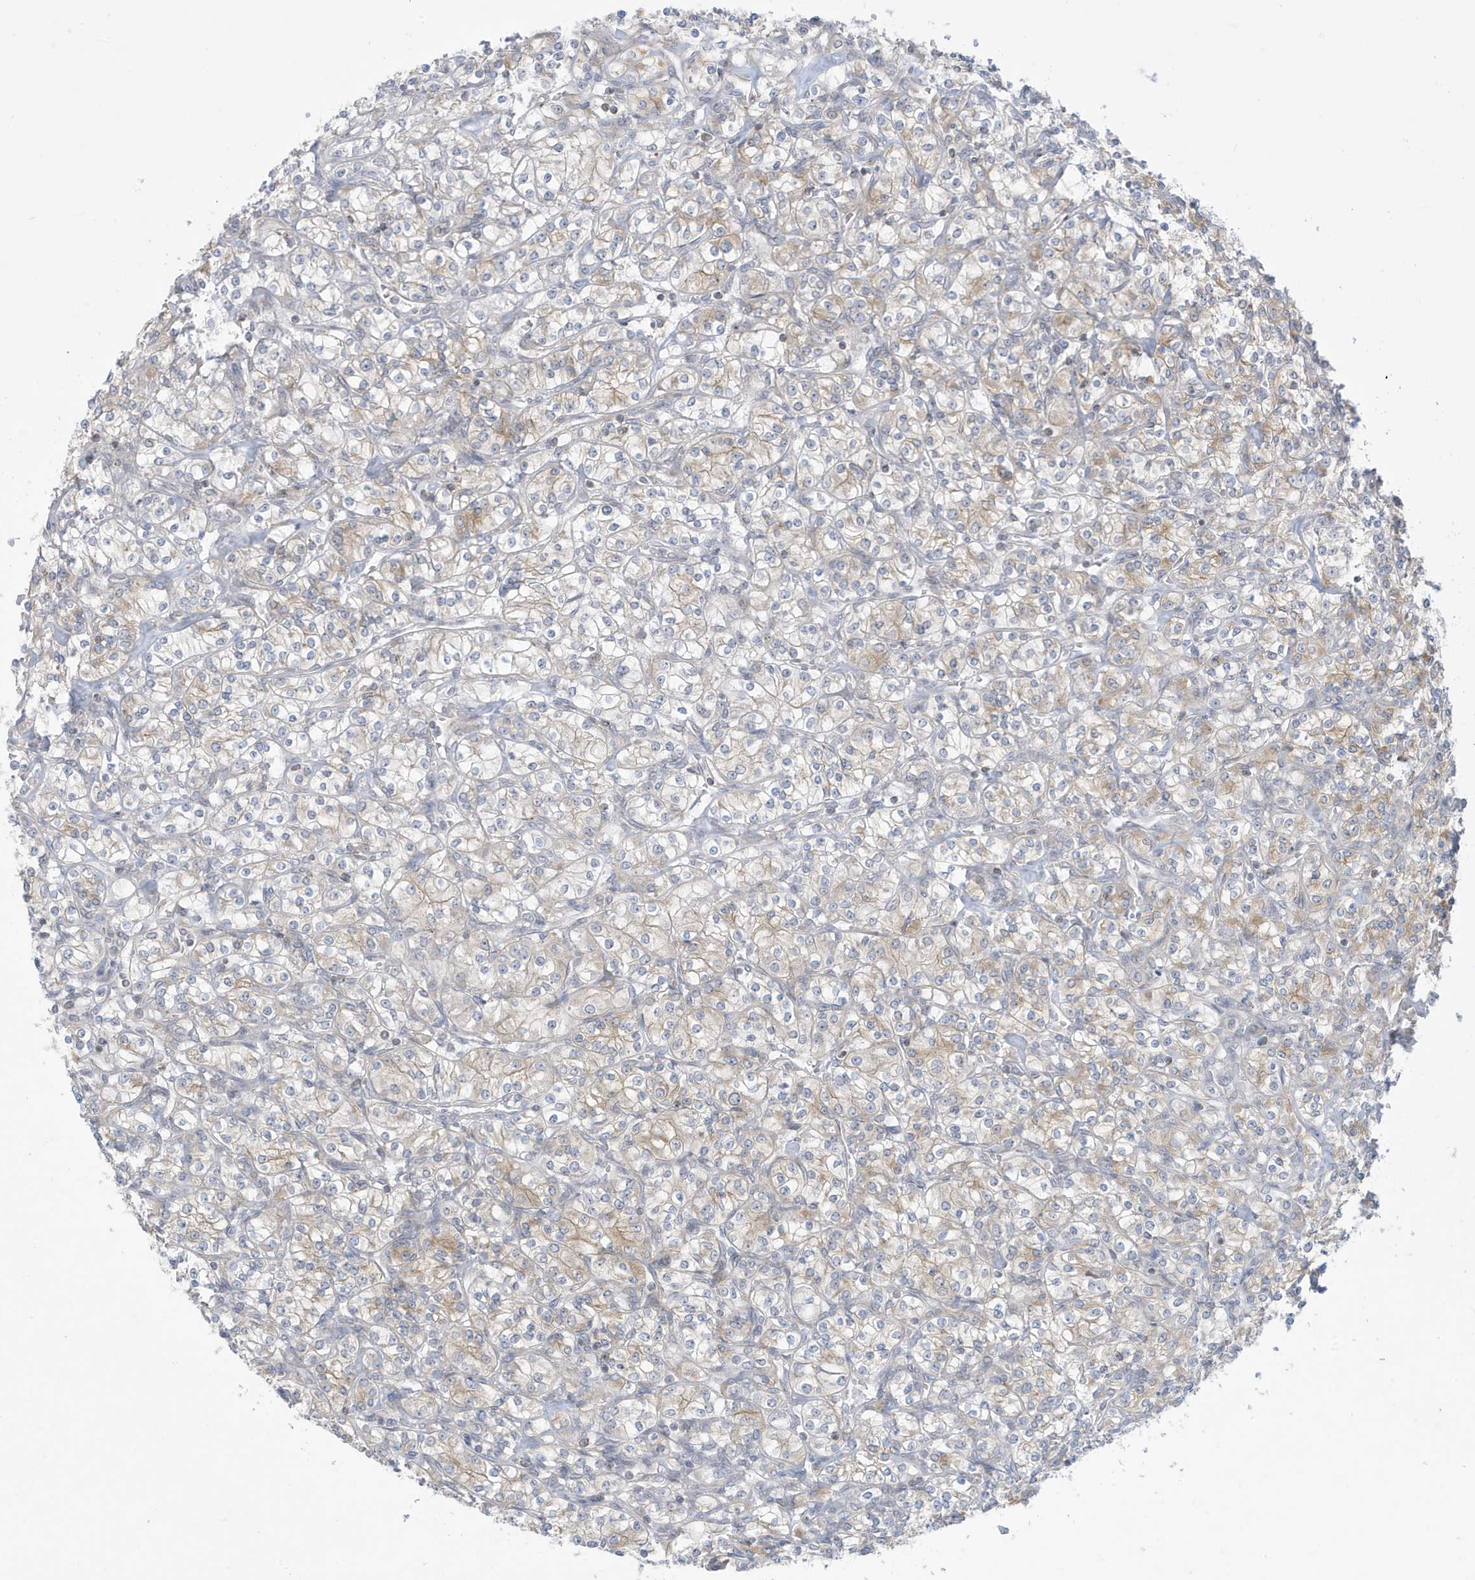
{"staining": {"intensity": "moderate", "quantity": "25%-75%", "location": "cytoplasmic/membranous"}, "tissue": "renal cancer", "cell_type": "Tumor cells", "image_type": "cancer", "snomed": [{"axis": "morphology", "description": "Adenocarcinoma, NOS"}, {"axis": "topography", "description": "Kidney"}], "caption": "Immunohistochemistry (IHC) photomicrograph of neoplastic tissue: human adenocarcinoma (renal) stained using immunohistochemistry (IHC) exhibits medium levels of moderate protein expression localized specifically in the cytoplasmic/membranous of tumor cells, appearing as a cytoplasmic/membranous brown color.", "gene": "SLAMF9", "patient": {"sex": "male", "age": 77}}